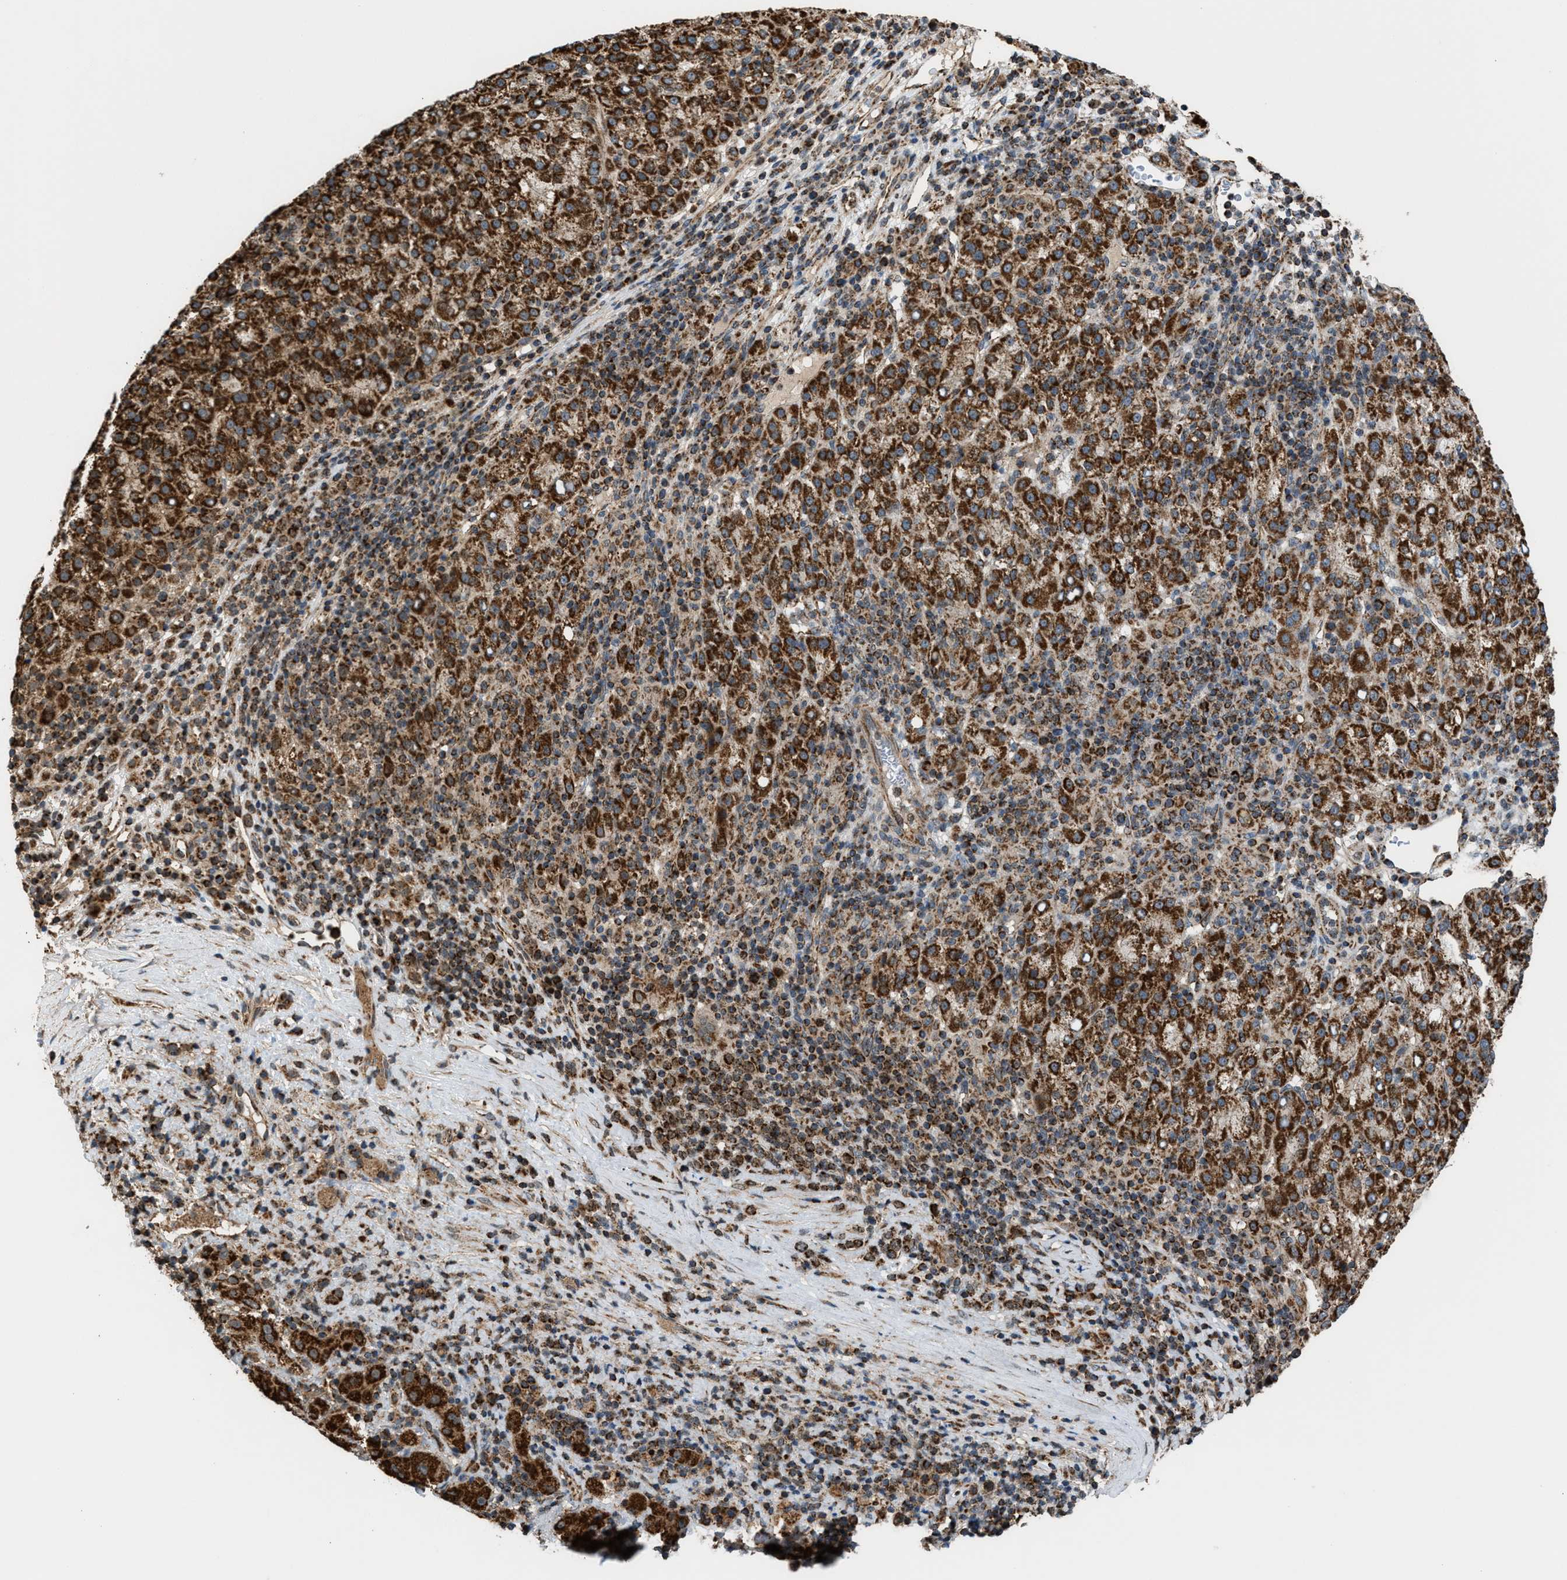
{"staining": {"intensity": "strong", "quantity": ">75%", "location": "cytoplasmic/membranous"}, "tissue": "liver cancer", "cell_type": "Tumor cells", "image_type": "cancer", "snomed": [{"axis": "morphology", "description": "Carcinoma, Hepatocellular, NOS"}, {"axis": "topography", "description": "Liver"}], "caption": "Immunohistochemical staining of human hepatocellular carcinoma (liver) exhibits high levels of strong cytoplasmic/membranous protein staining in approximately >75% of tumor cells.", "gene": "SGSM2", "patient": {"sex": "female", "age": 58}}